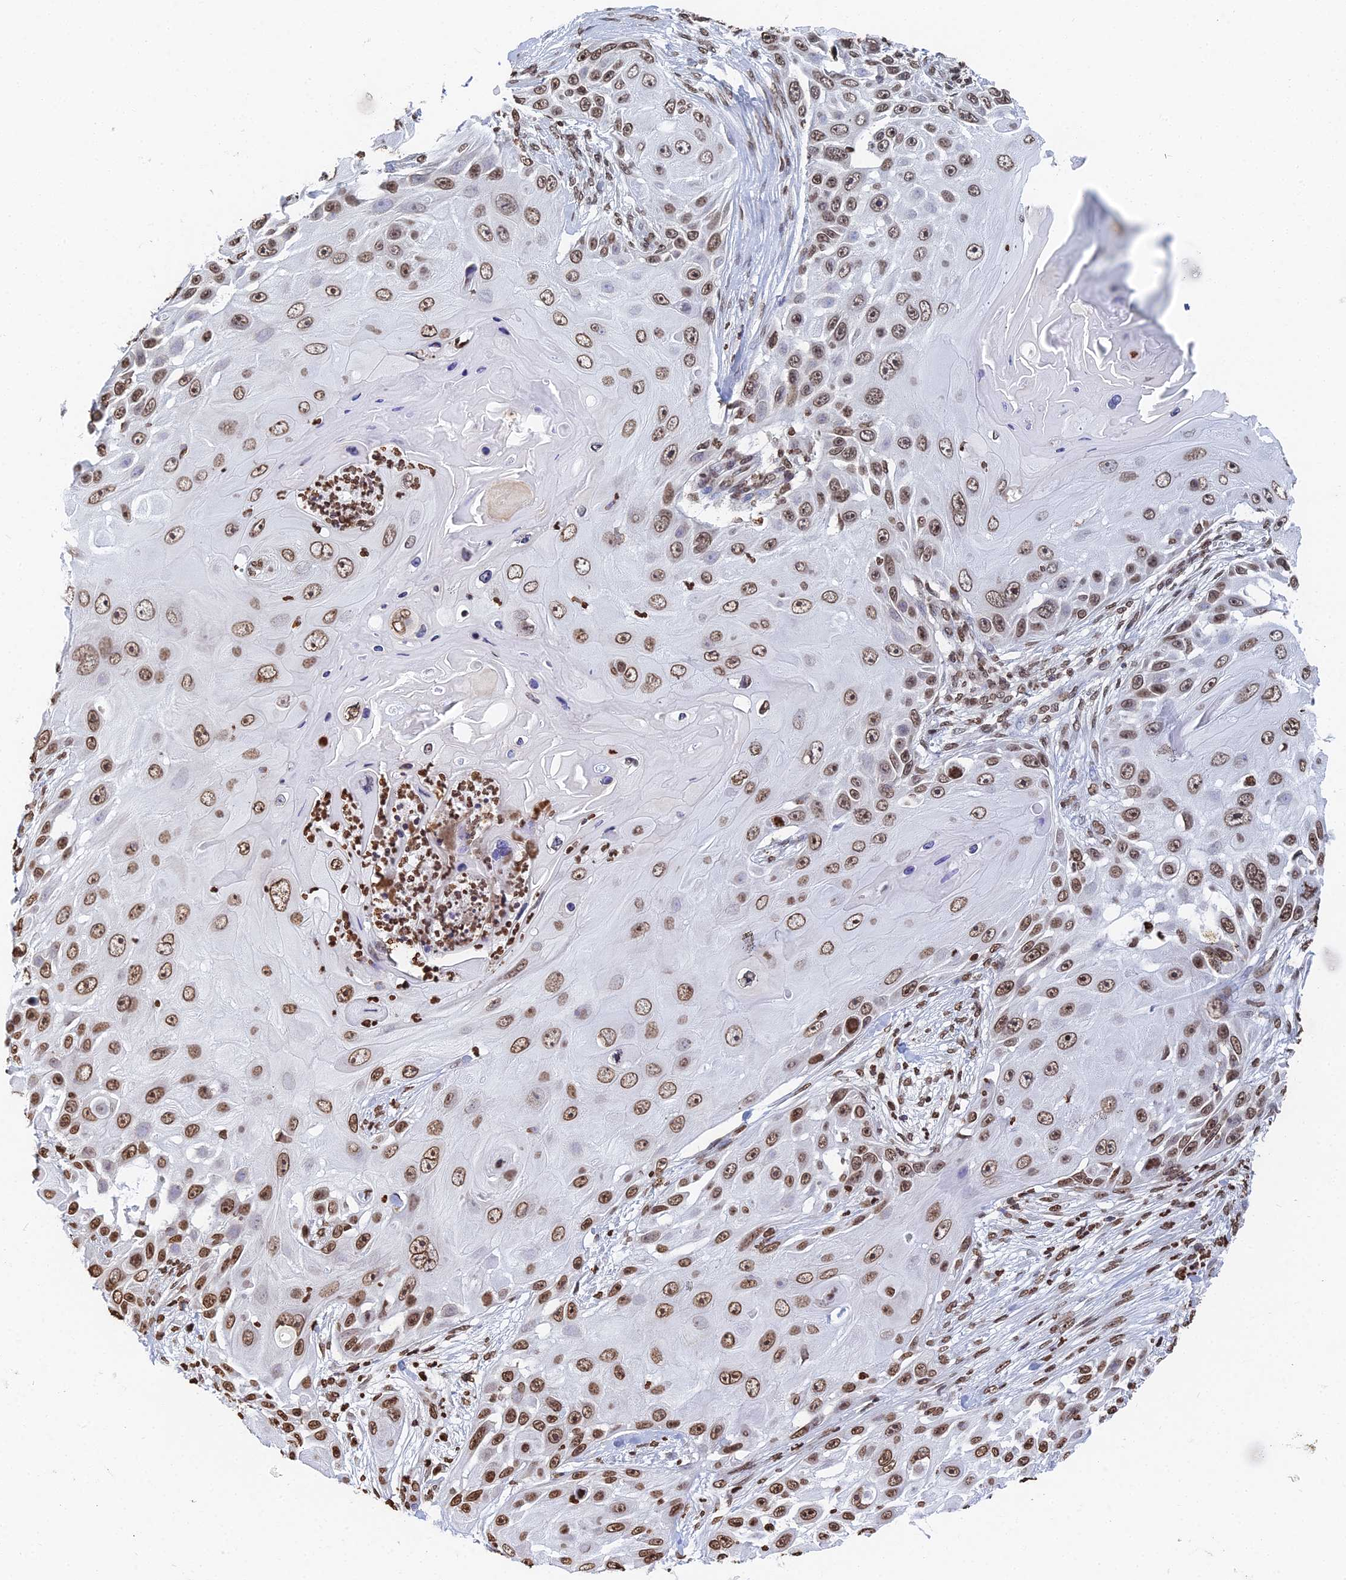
{"staining": {"intensity": "moderate", "quantity": ">75%", "location": "nuclear"}, "tissue": "skin cancer", "cell_type": "Tumor cells", "image_type": "cancer", "snomed": [{"axis": "morphology", "description": "Squamous cell carcinoma, NOS"}, {"axis": "topography", "description": "Skin"}], "caption": "IHC of skin cancer demonstrates medium levels of moderate nuclear expression in about >75% of tumor cells. (DAB = brown stain, brightfield microscopy at high magnification).", "gene": "GBP3", "patient": {"sex": "female", "age": 44}}